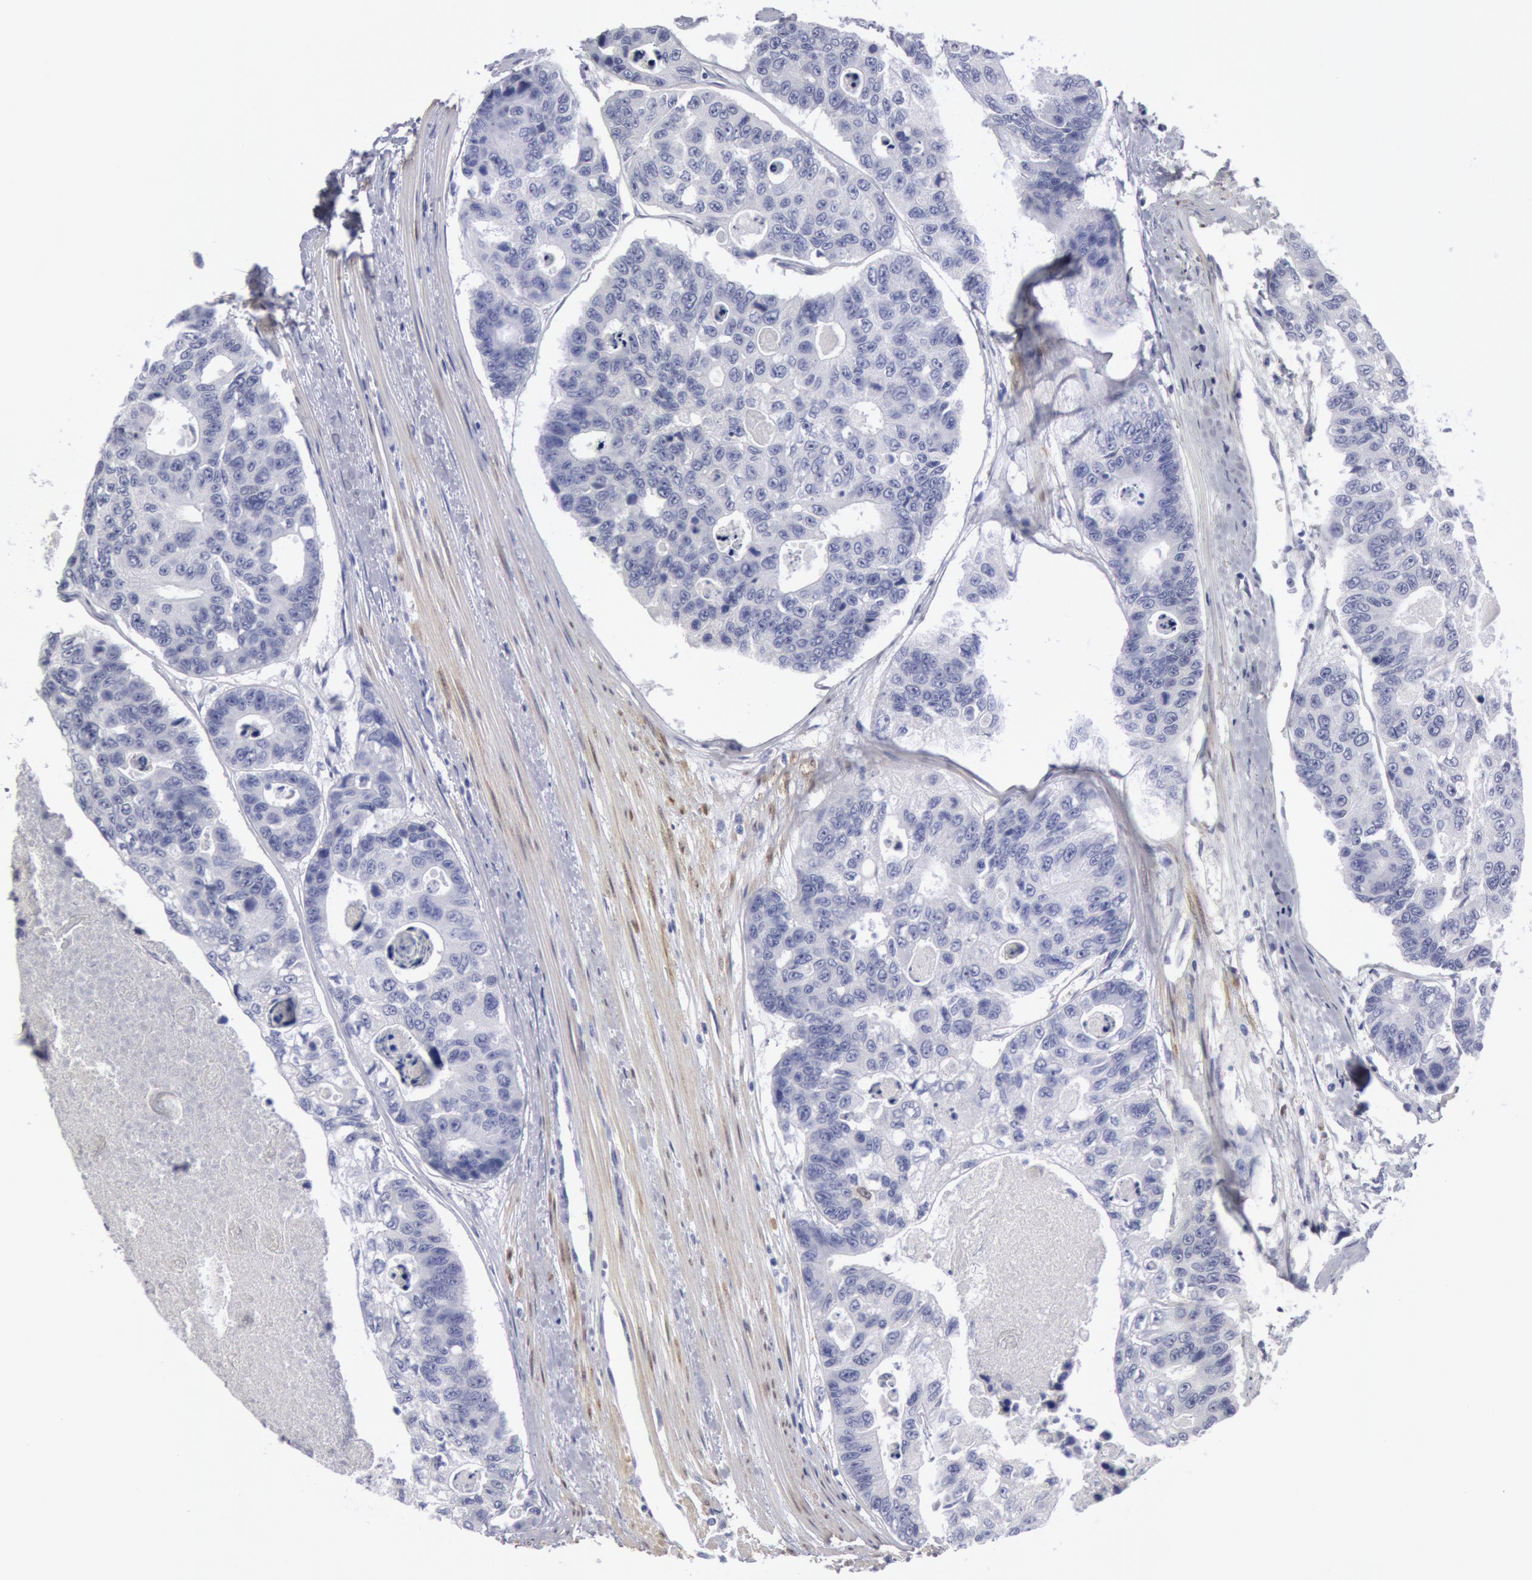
{"staining": {"intensity": "negative", "quantity": "none", "location": "none"}, "tissue": "colorectal cancer", "cell_type": "Tumor cells", "image_type": "cancer", "snomed": [{"axis": "morphology", "description": "Adenocarcinoma, NOS"}, {"axis": "topography", "description": "Colon"}], "caption": "Tumor cells are negative for protein expression in human adenocarcinoma (colorectal).", "gene": "FHL1", "patient": {"sex": "female", "age": 86}}